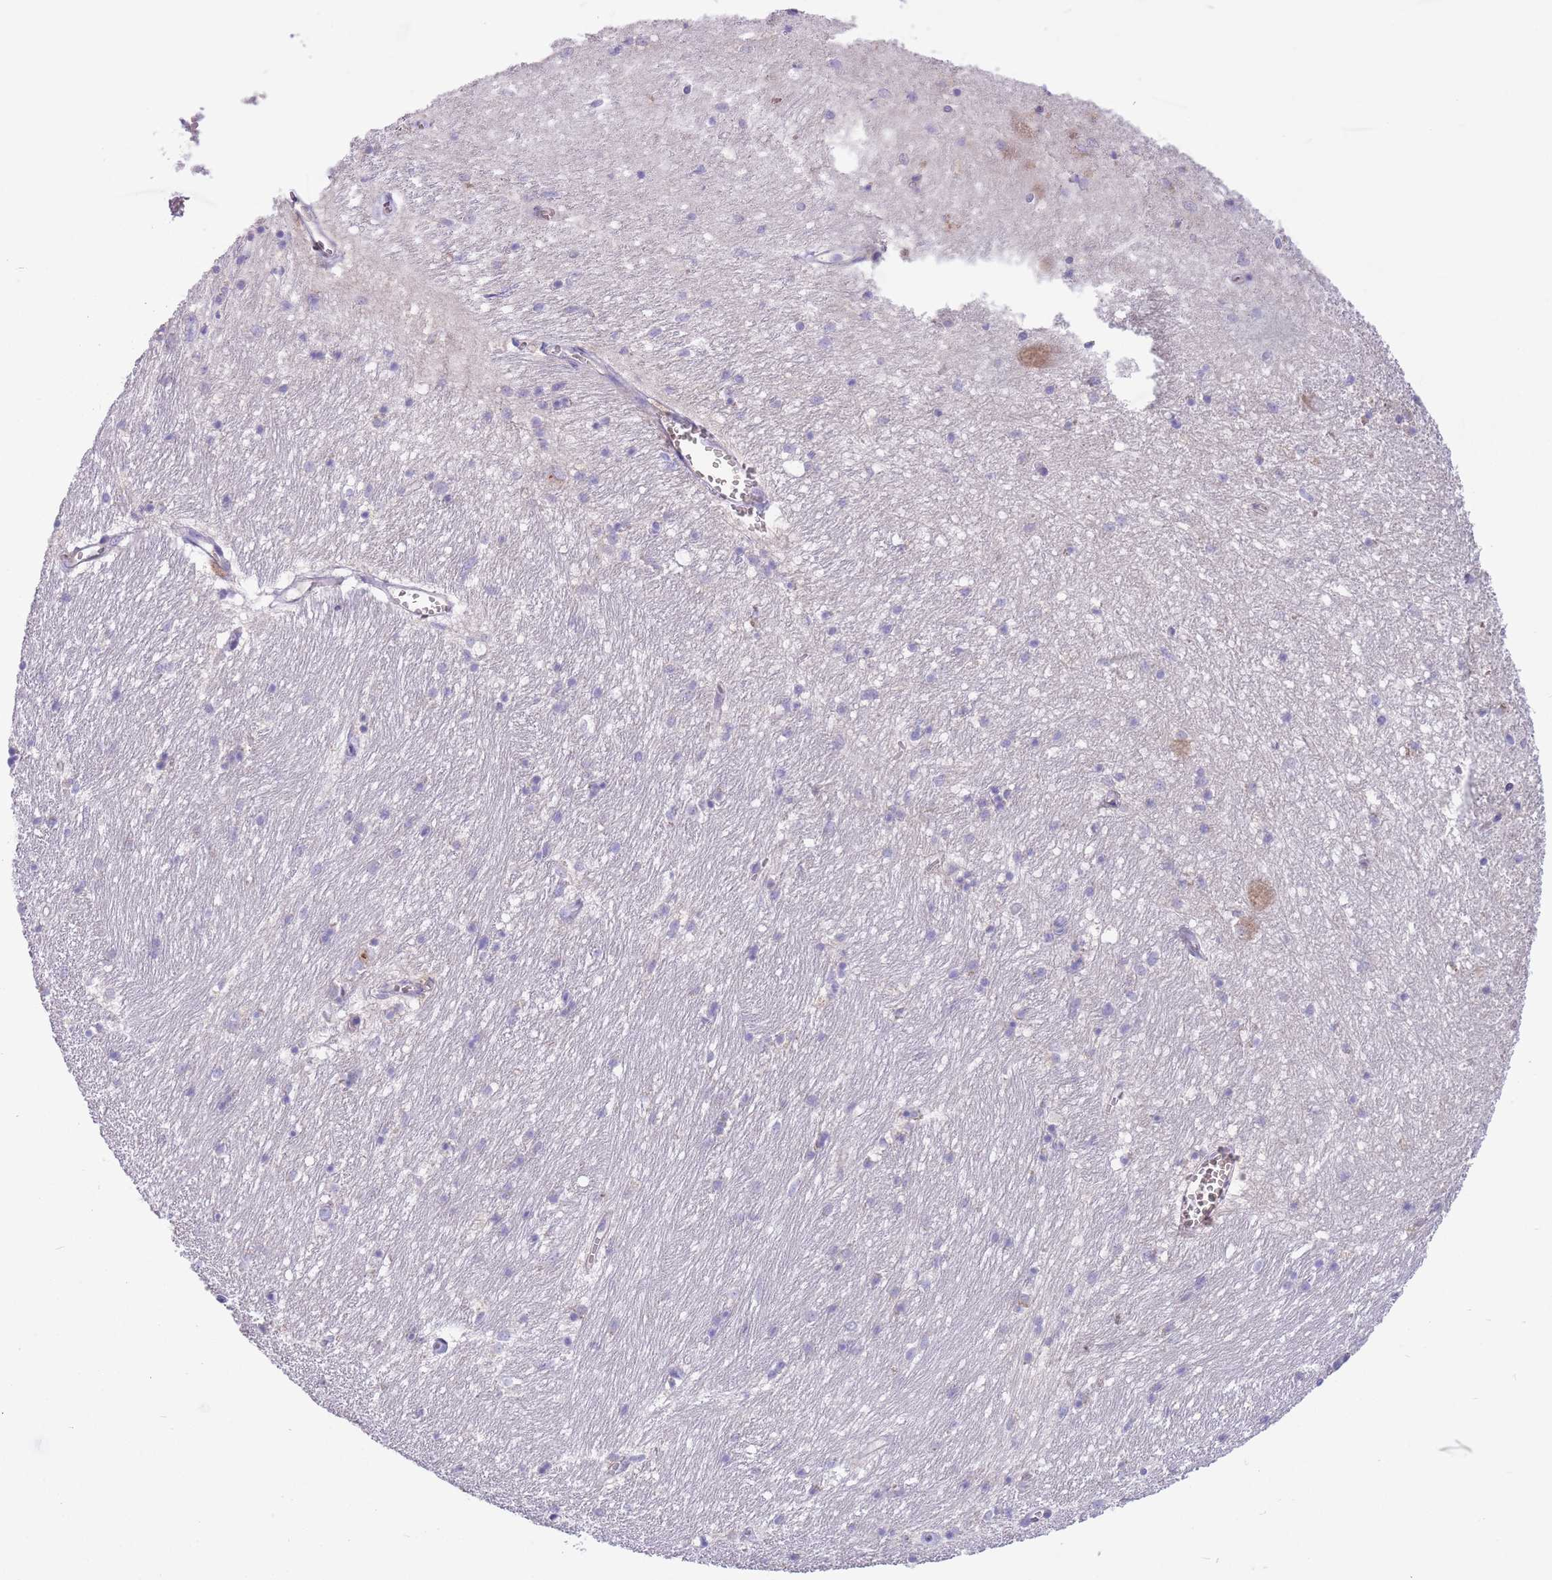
{"staining": {"intensity": "negative", "quantity": "none", "location": "none"}, "tissue": "hippocampus", "cell_type": "Glial cells", "image_type": "normal", "snomed": [{"axis": "morphology", "description": "Normal tissue, NOS"}, {"axis": "topography", "description": "Hippocampus"}], "caption": "DAB immunohistochemical staining of benign human hippocampus reveals no significant expression in glial cells.", "gene": "ALS2CL", "patient": {"sex": "female", "age": 64}}